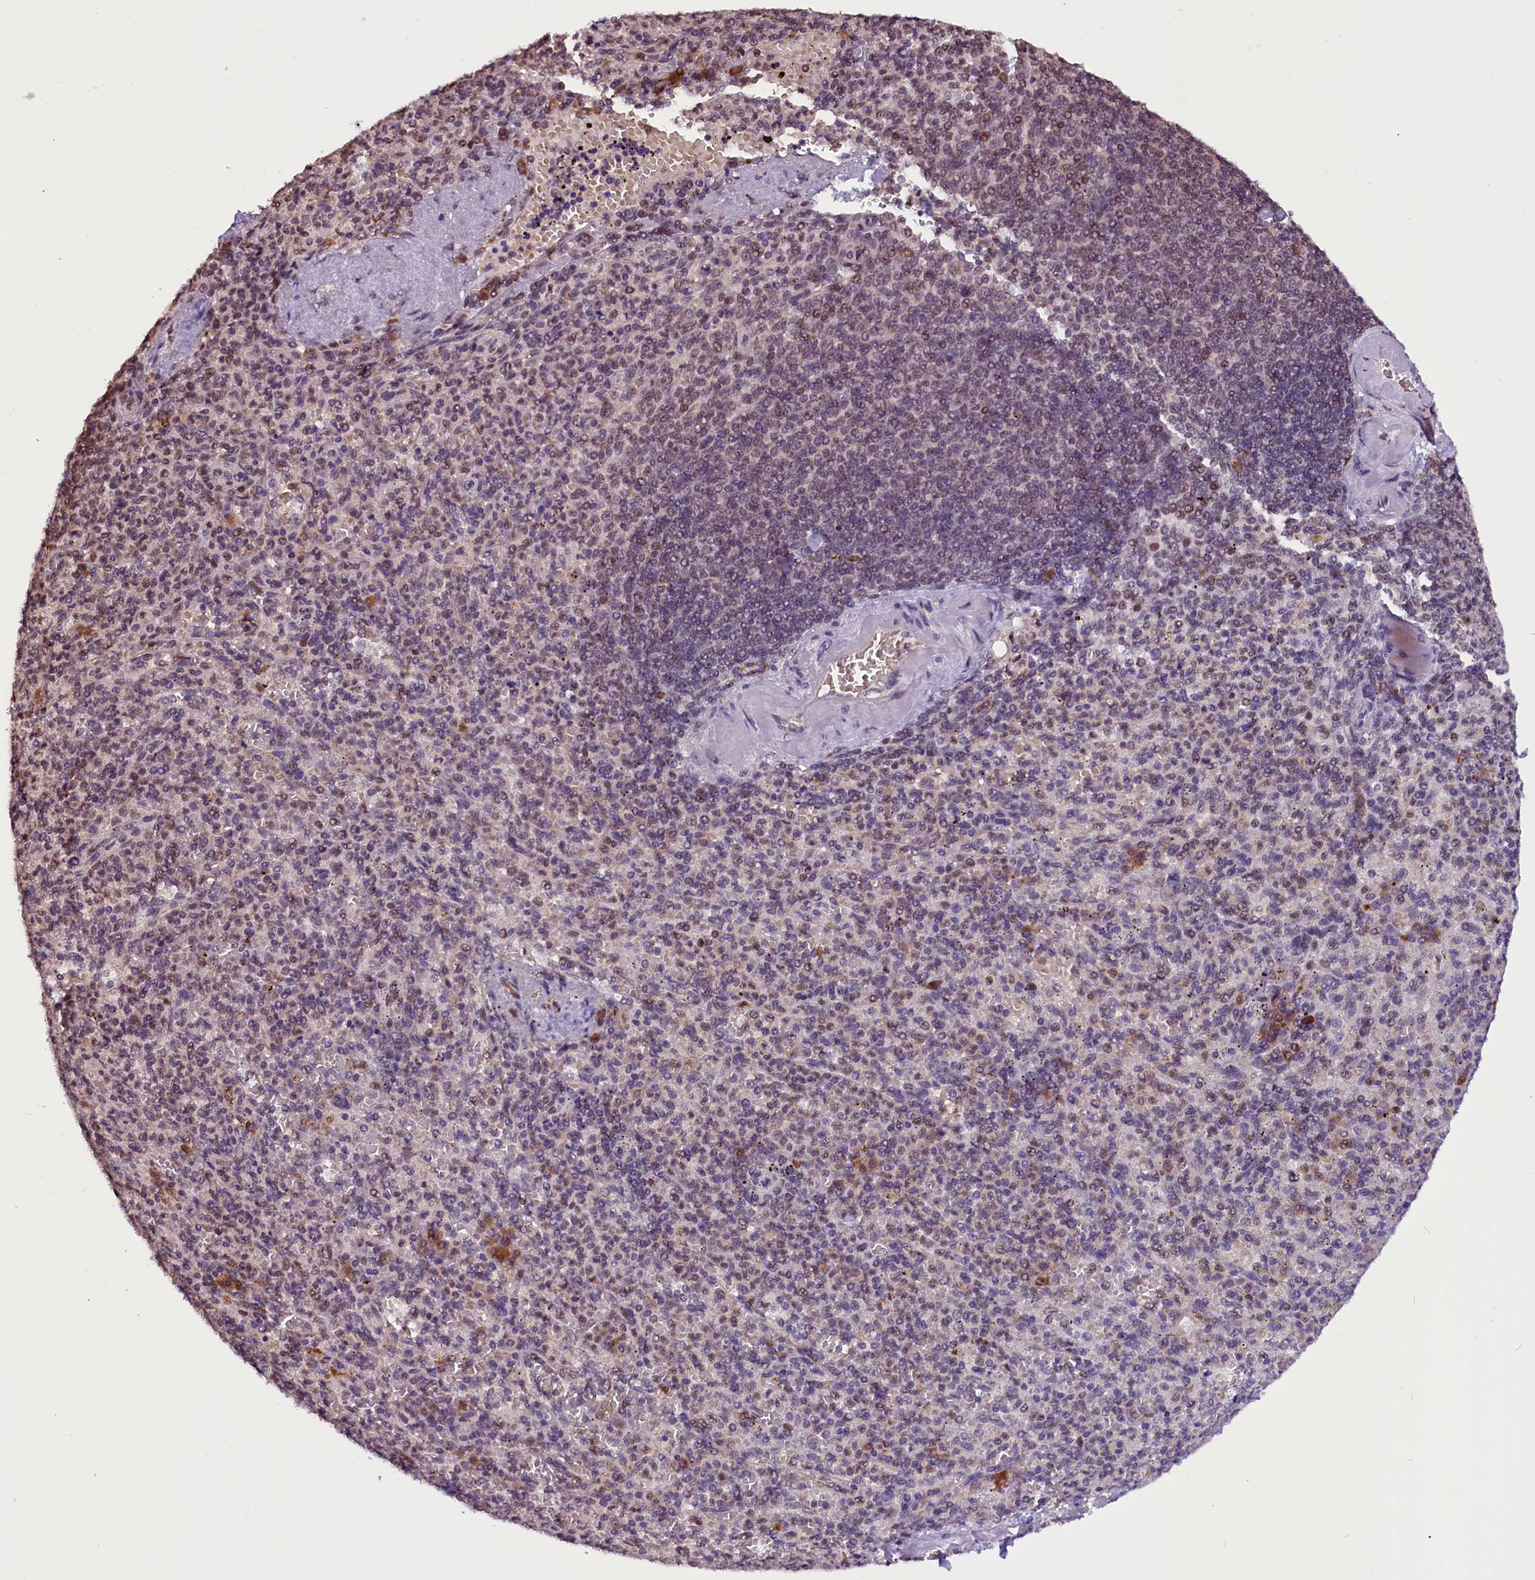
{"staining": {"intensity": "moderate", "quantity": "25%-75%", "location": "cytoplasmic/membranous,nuclear"}, "tissue": "spleen", "cell_type": "Cells in red pulp", "image_type": "normal", "snomed": [{"axis": "morphology", "description": "Normal tissue, NOS"}, {"axis": "topography", "description": "Spleen"}], "caption": "High-power microscopy captured an IHC image of normal spleen, revealing moderate cytoplasmic/membranous,nuclear expression in approximately 25%-75% of cells in red pulp.", "gene": "RNMT", "patient": {"sex": "female", "age": 74}}